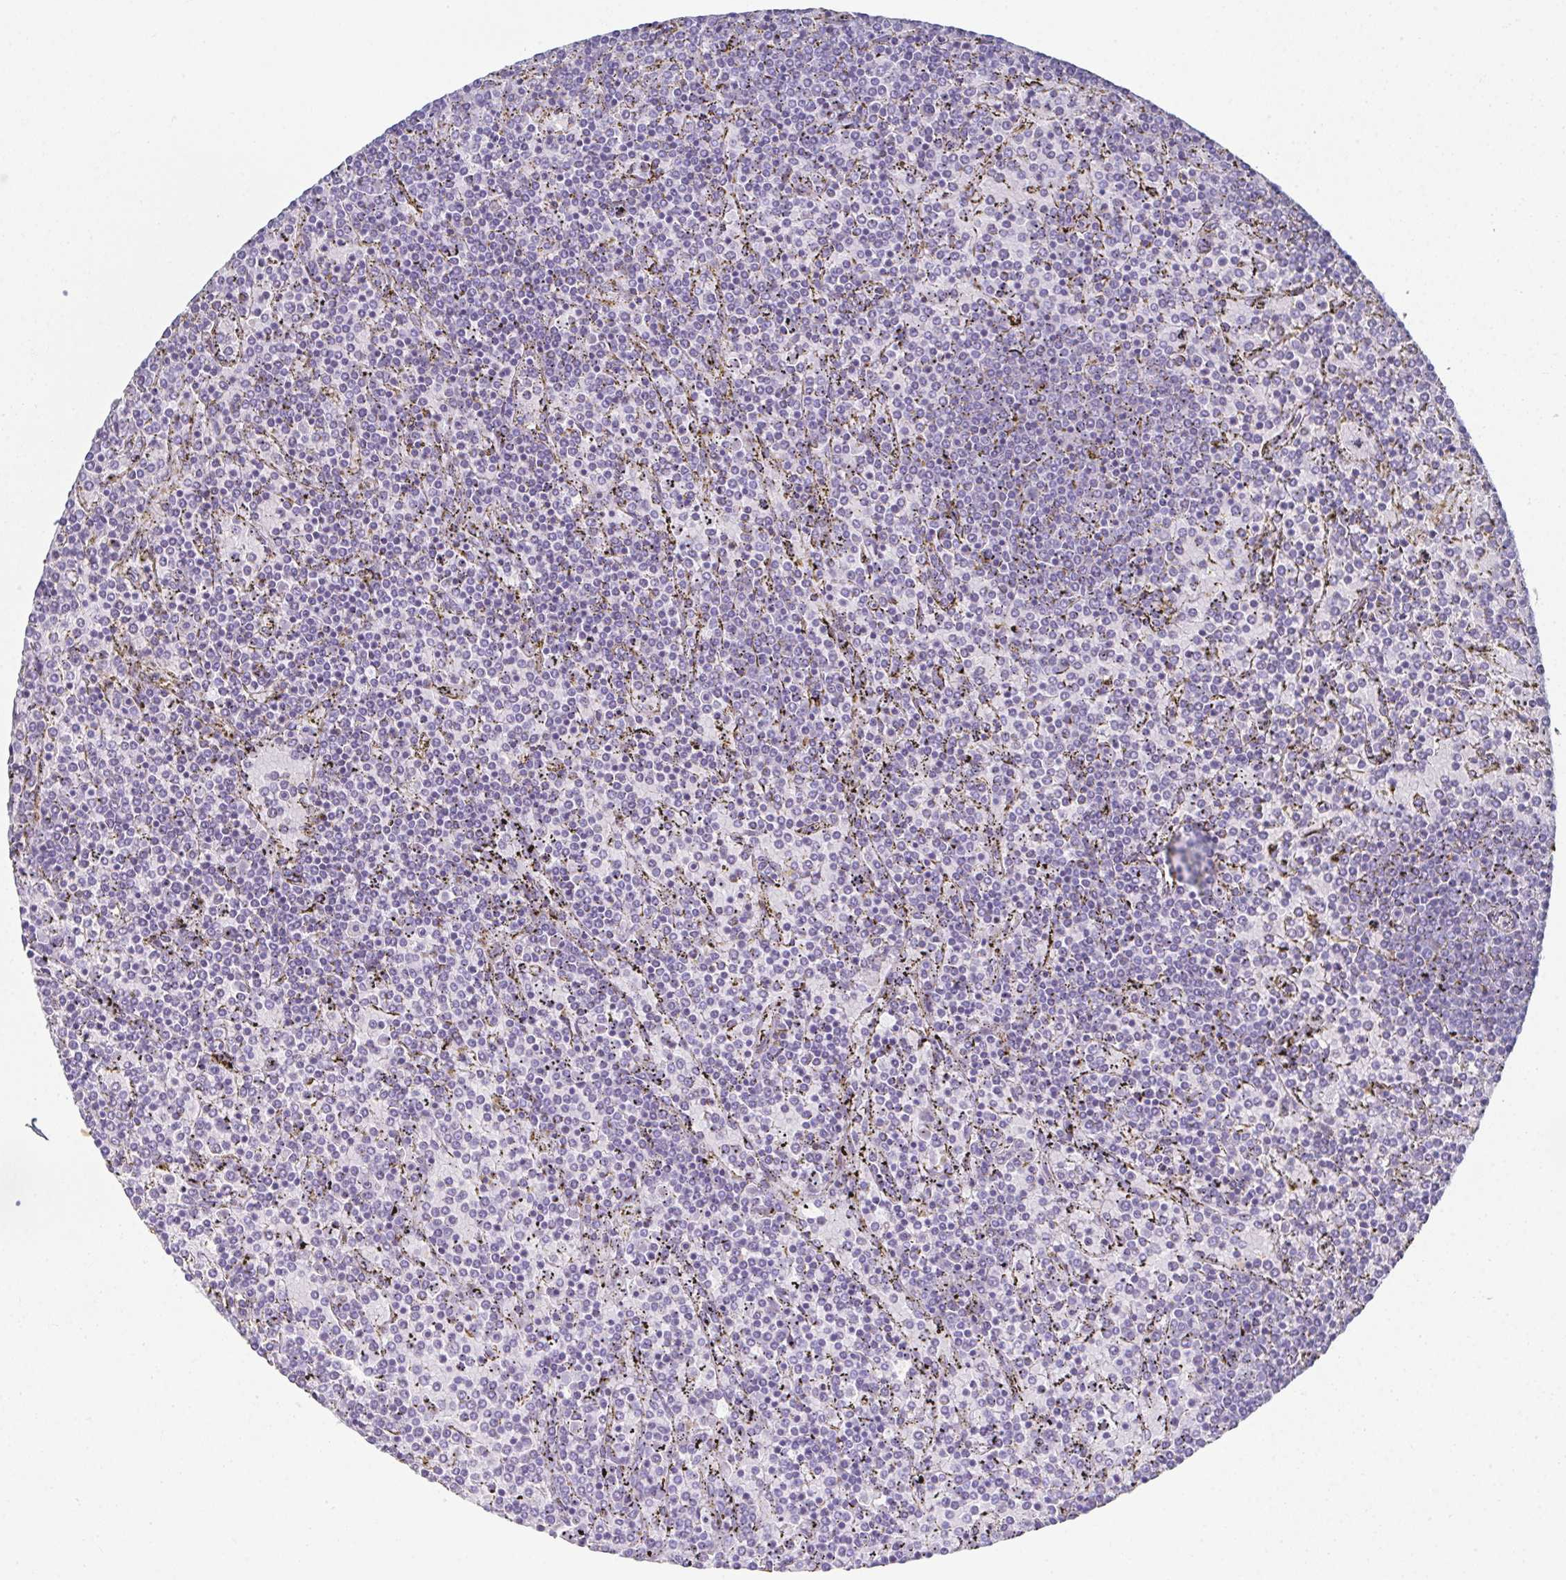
{"staining": {"intensity": "negative", "quantity": "none", "location": "none"}, "tissue": "lymphoma", "cell_type": "Tumor cells", "image_type": "cancer", "snomed": [{"axis": "morphology", "description": "Malignant lymphoma, non-Hodgkin's type, Low grade"}, {"axis": "topography", "description": "Spleen"}], "caption": "Immunohistochemistry micrograph of lymphoma stained for a protein (brown), which shows no positivity in tumor cells.", "gene": "SYCP1", "patient": {"sex": "female", "age": 77}}